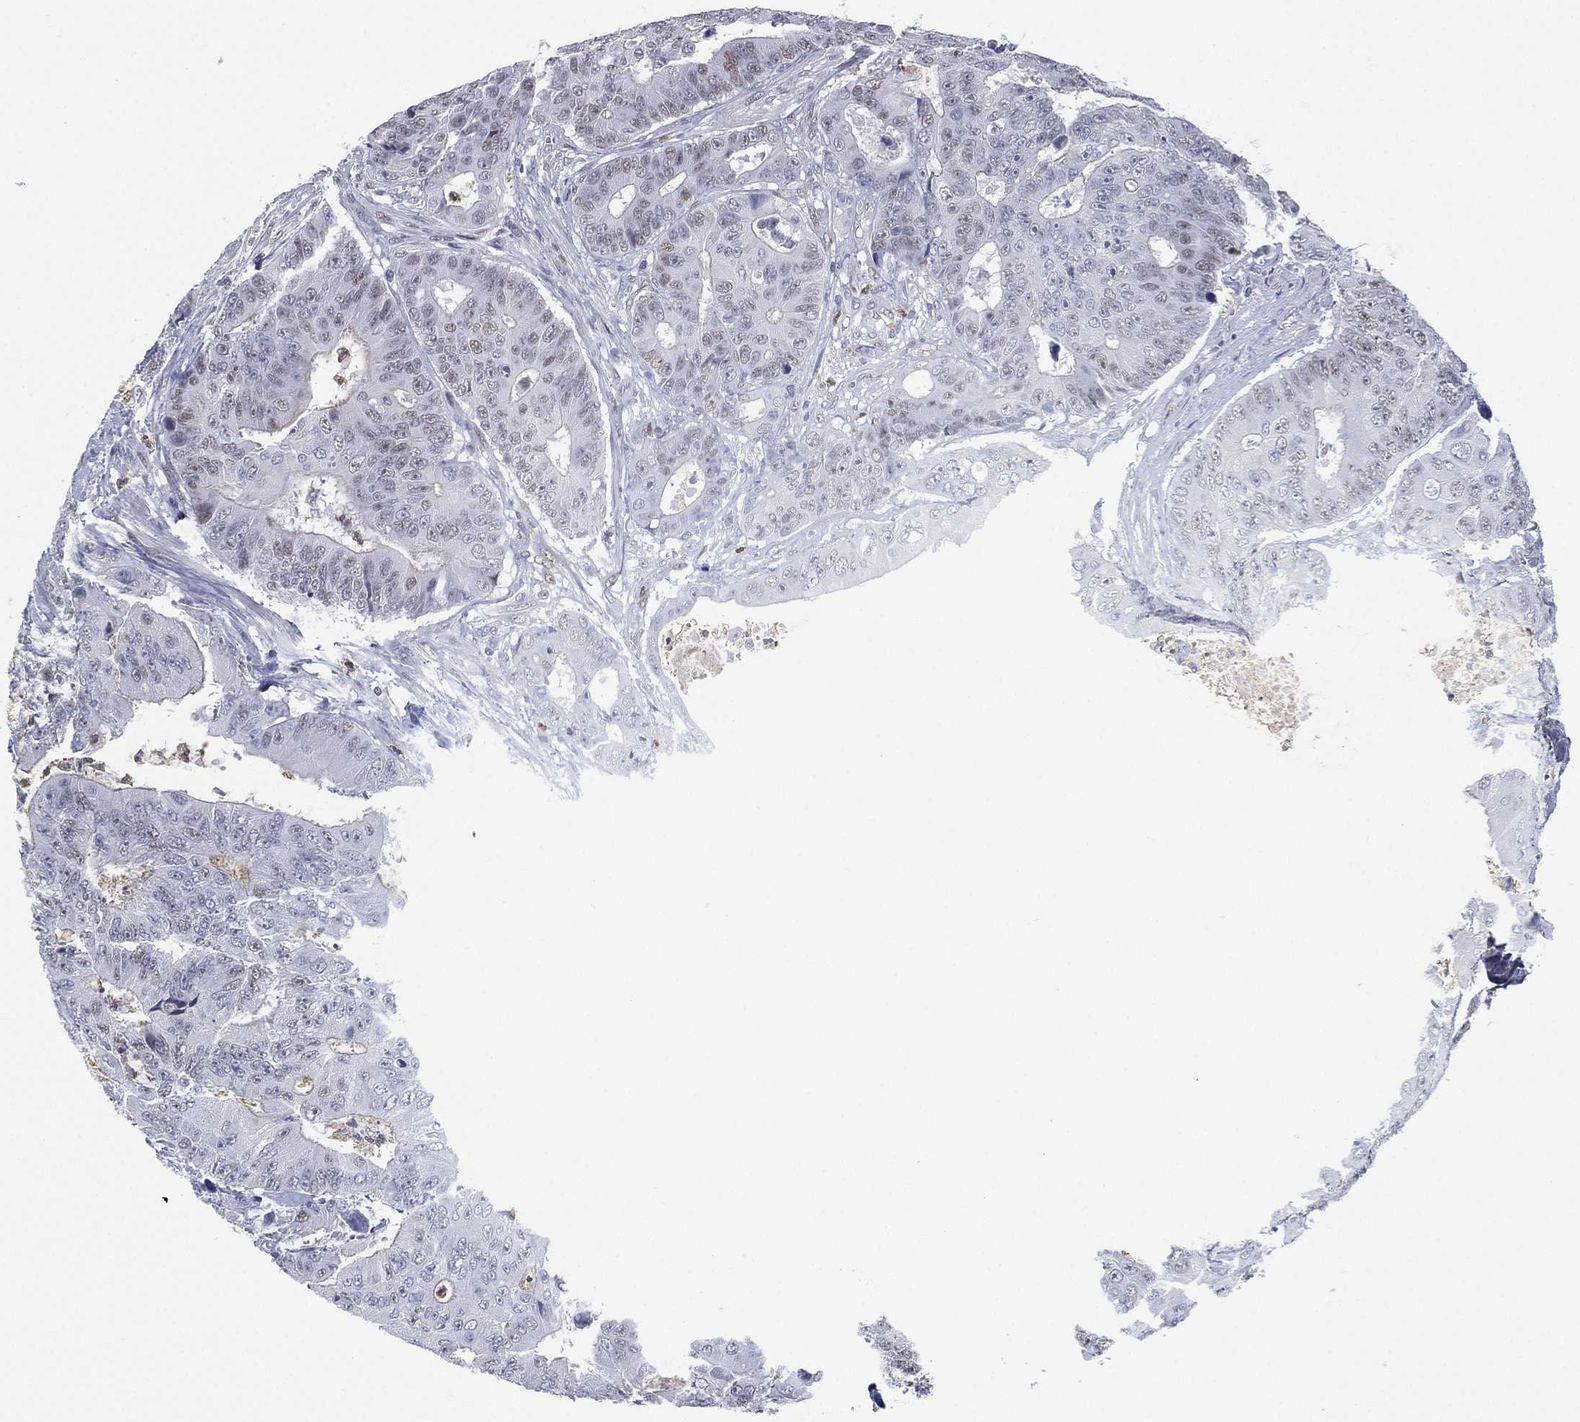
{"staining": {"intensity": "negative", "quantity": "none", "location": "none"}, "tissue": "colorectal cancer", "cell_type": "Tumor cells", "image_type": "cancer", "snomed": [{"axis": "morphology", "description": "Adenocarcinoma, NOS"}, {"axis": "topography", "description": "Colon"}], "caption": "Human colorectal adenocarcinoma stained for a protein using immunohistochemistry exhibits no expression in tumor cells.", "gene": "ZNF711", "patient": {"sex": "female", "age": 48}}